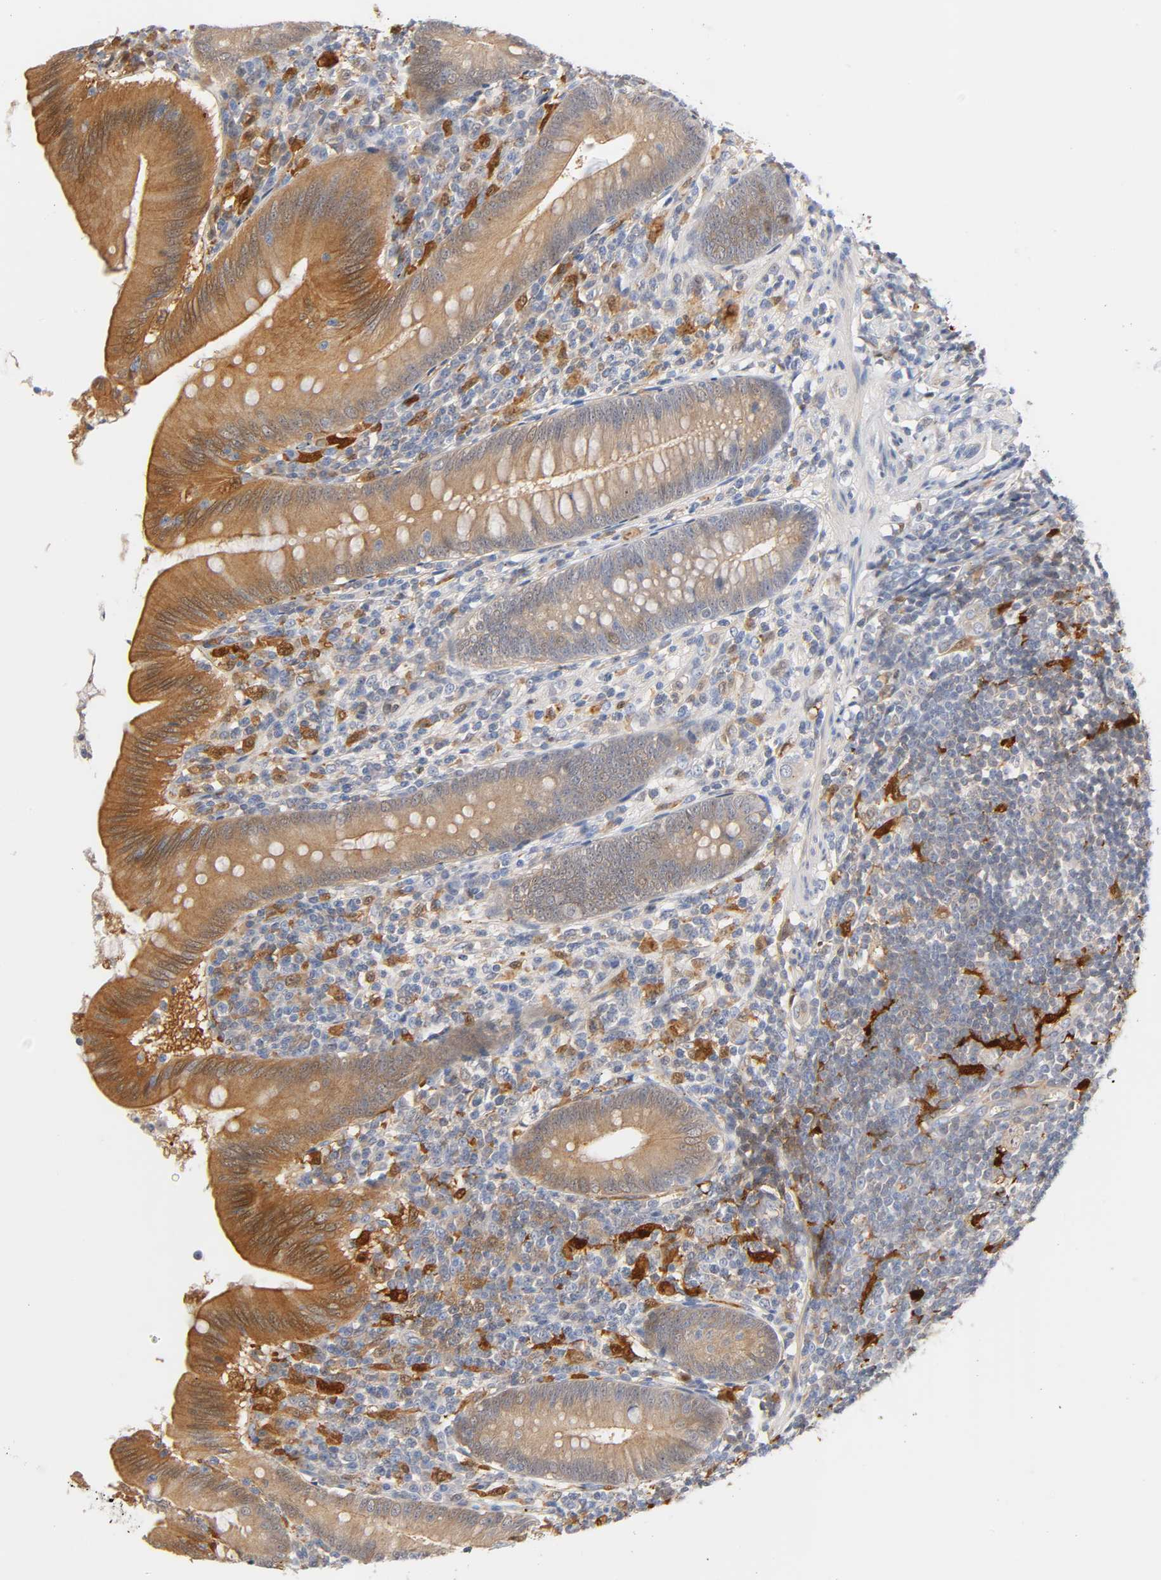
{"staining": {"intensity": "moderate", "quantity": ">75%", "location": "cytoplasmic/membranous,nuclear"}, "tissue": "appendix", "cell_type": "Glandular cells", "image_type": "normal", "snomed": [{"axis": "morphology", "description": "Normal tissue, NOS"}, {"axis": "morphology", "description": "Inflammation, NOS"}, {"axis": "topography", "description": "Appendix"}], "caption": "An immunohistochemistry (IHC) histopathology image of normal tissue is shown. Protein staining in brown labels moderate cytoplasmic/membranous,nuclear positivity in appendix within glandular cells.", "gene": "IL18", "patient": {"sex": "male", "age": 46}}